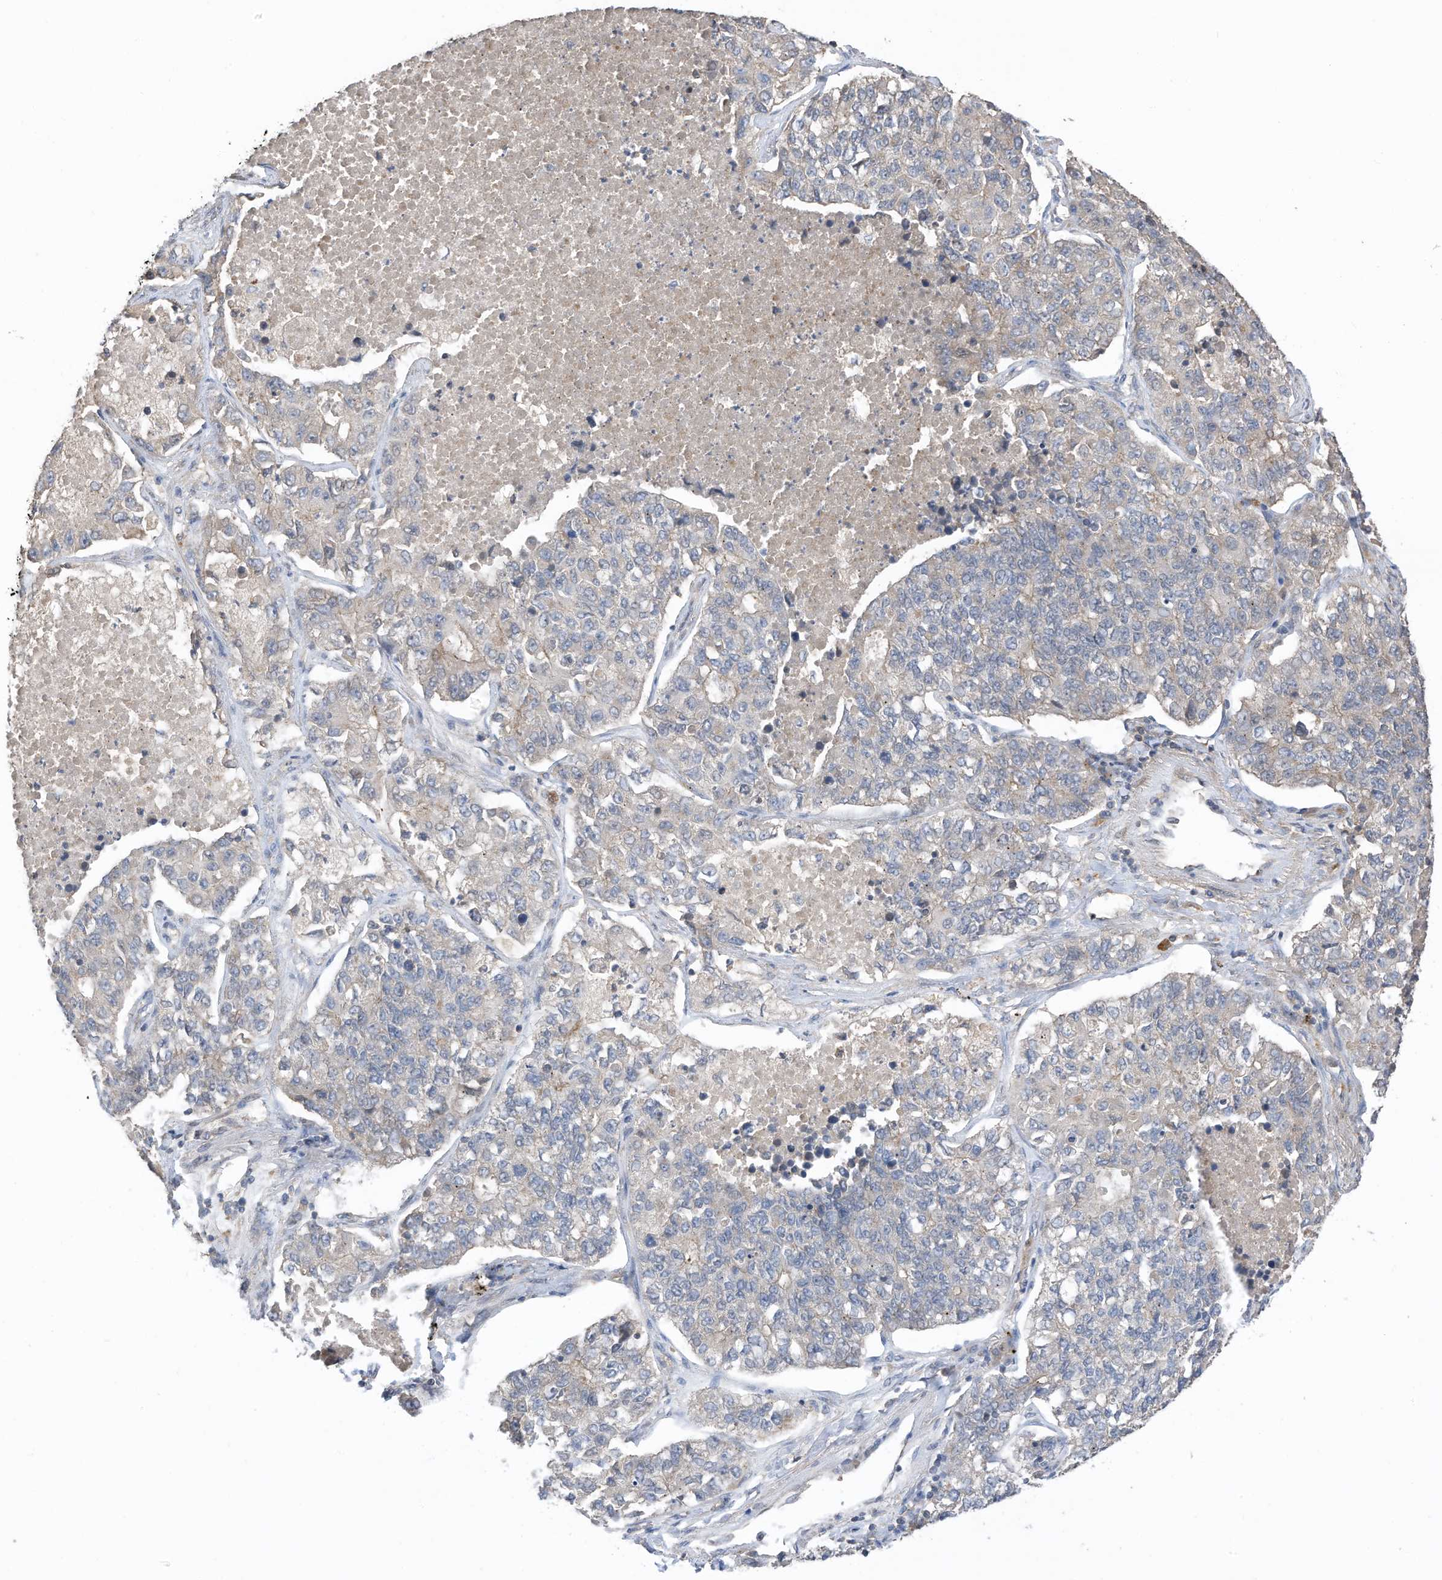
{"staining": {"intensity": "negative", "quantity": "none", "location": "none"}, "tissue": "lung cancer", "cell_type": "Tumor cells", "image_type": "cancer", "snomed": [{"axis": "morphology", "description": "Adenocarcinoma, NOS"}, {"axis": "topography", "description": "Lung"}], "caption": "Immunohistochemistry (IHC) histopathology image of lung cancer (adenocarcinoma) stained for a protein (brown), which shows no positivity in tumor cells. The staining was performed using DAB to visualize the protein expression in brown, while the nuclei were stained in blue with hematoxylin (Magnification: 20x).", "gene": "REC8", "patient": {"sex": "male", "age": 49}}